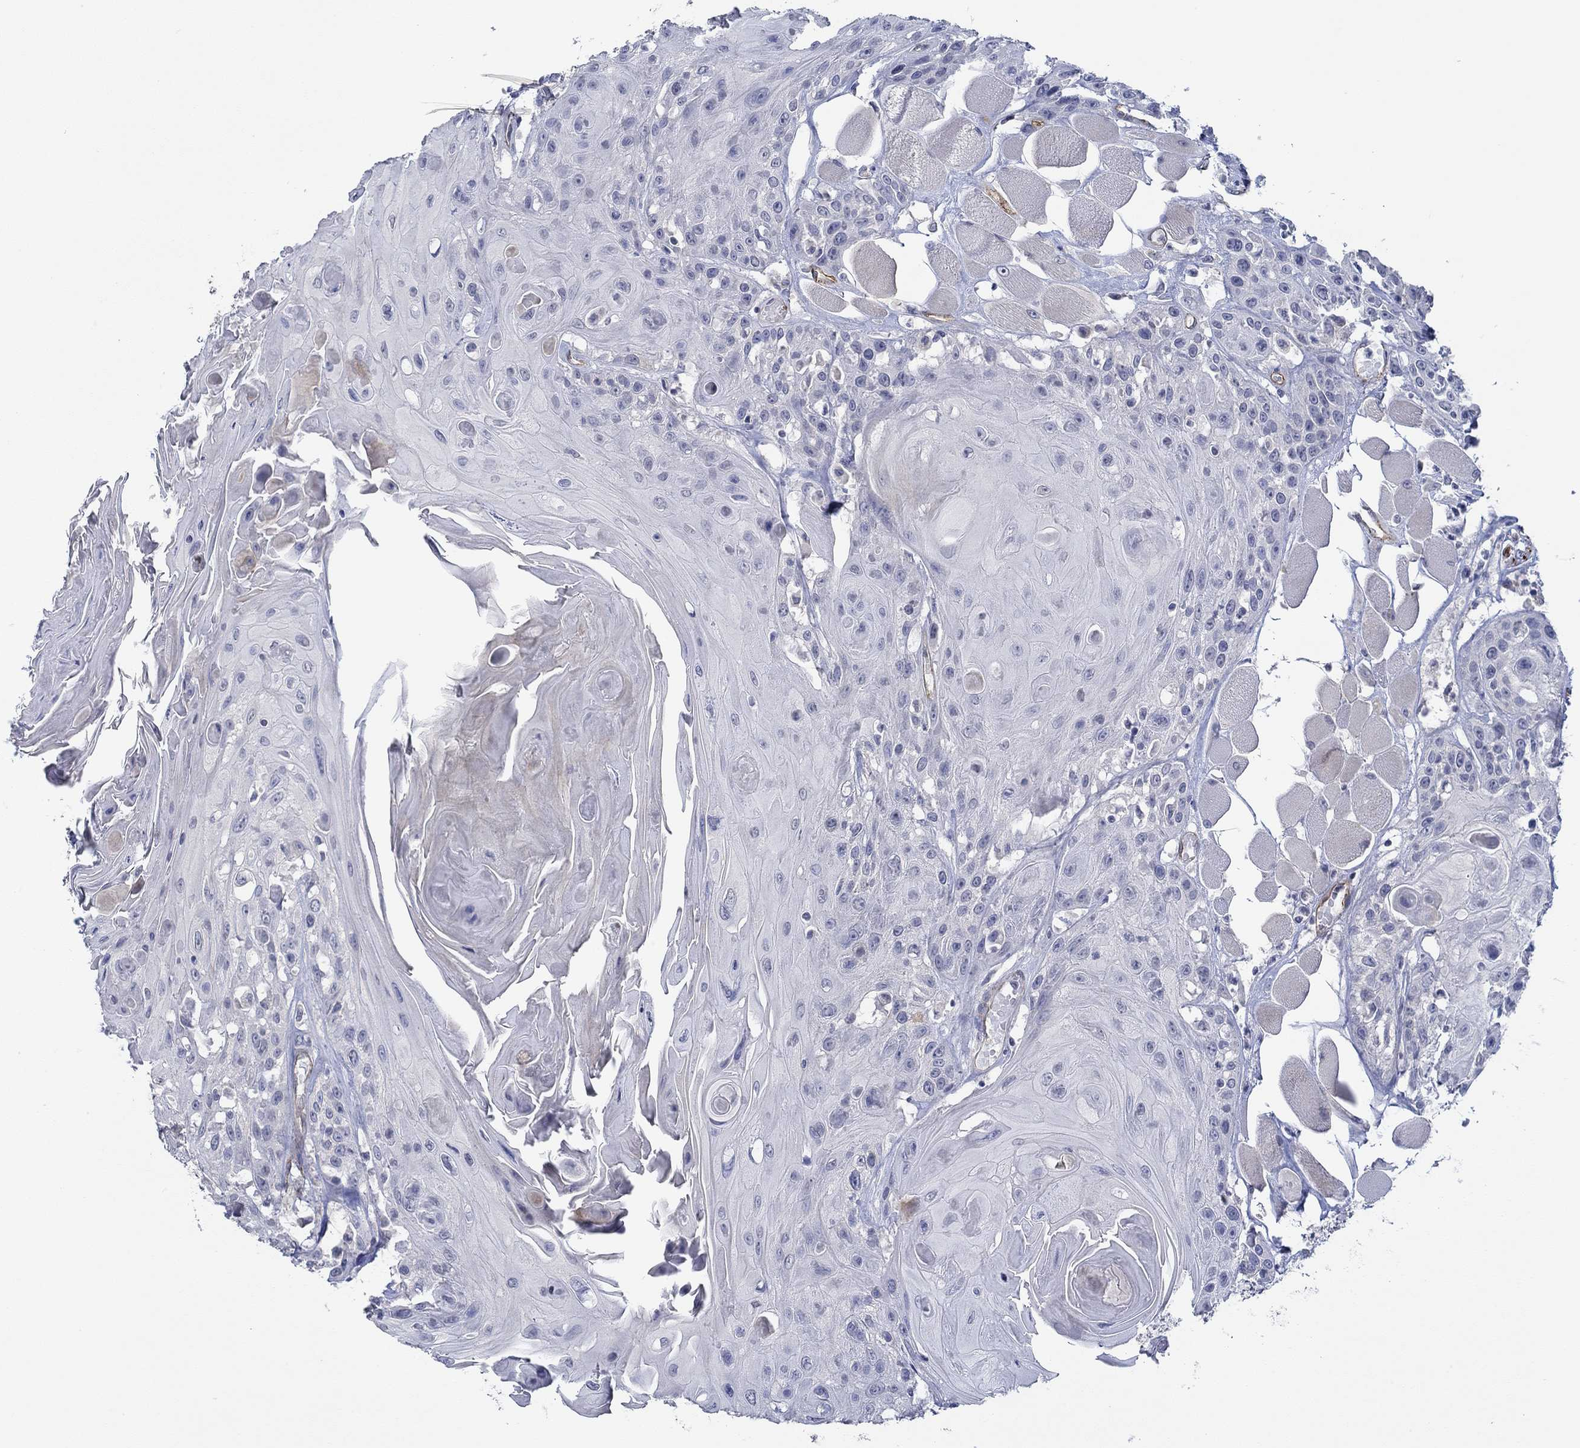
{"staining": {"intensity": "negative", "quantity": "none", "location": "none"}, "tissue": "head and neck cancer", "cell_type": "Tumor cells", "image_type": "cancer", "snomed": [{"axis": "morphology", "description": "Squamous cell carcinoma, NOS"}, {"axis": "topography", "description": "Head-Neck"}], "caption": "Tumor cells are negative for brown protein staining in head and neck cancer.", "gene": "GJA5", "patient": {"sex": "female", "age": 59}}